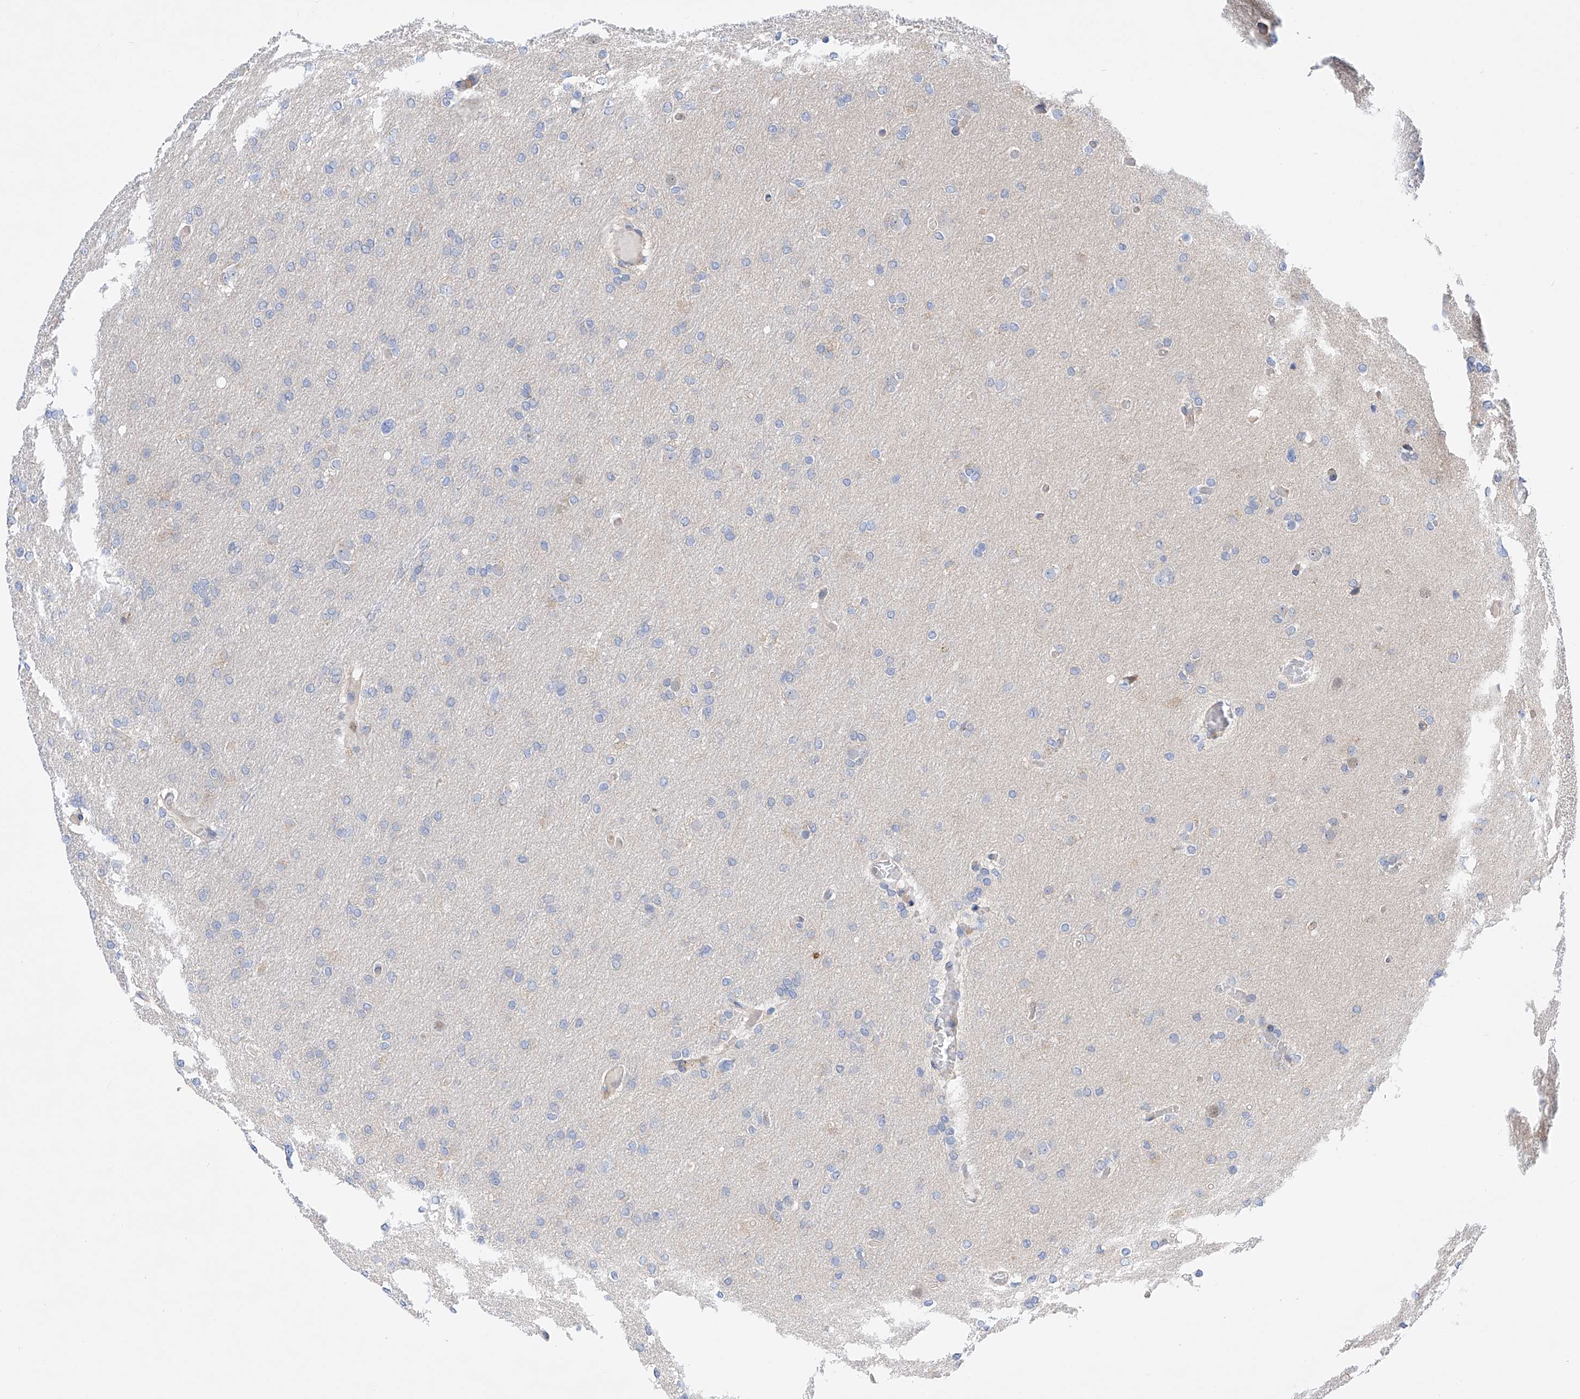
{"staining": {"intensity": "negative", "quantity": "none", "location": "none"}, "tissue": "glioma", "cell_type": "Tumor cells", "image_type": "cancer", "snomed": [{"axis": "morphology", "description": "Glioma, malignant, High grade"}, {"axis": "topography", "description": "Cerebral cortex"}], "caption": "Tumor cells are negative for protein expression in human glioma.", "gene": "SLC22A7", "patient": {"sex": "female", "age": 36}}